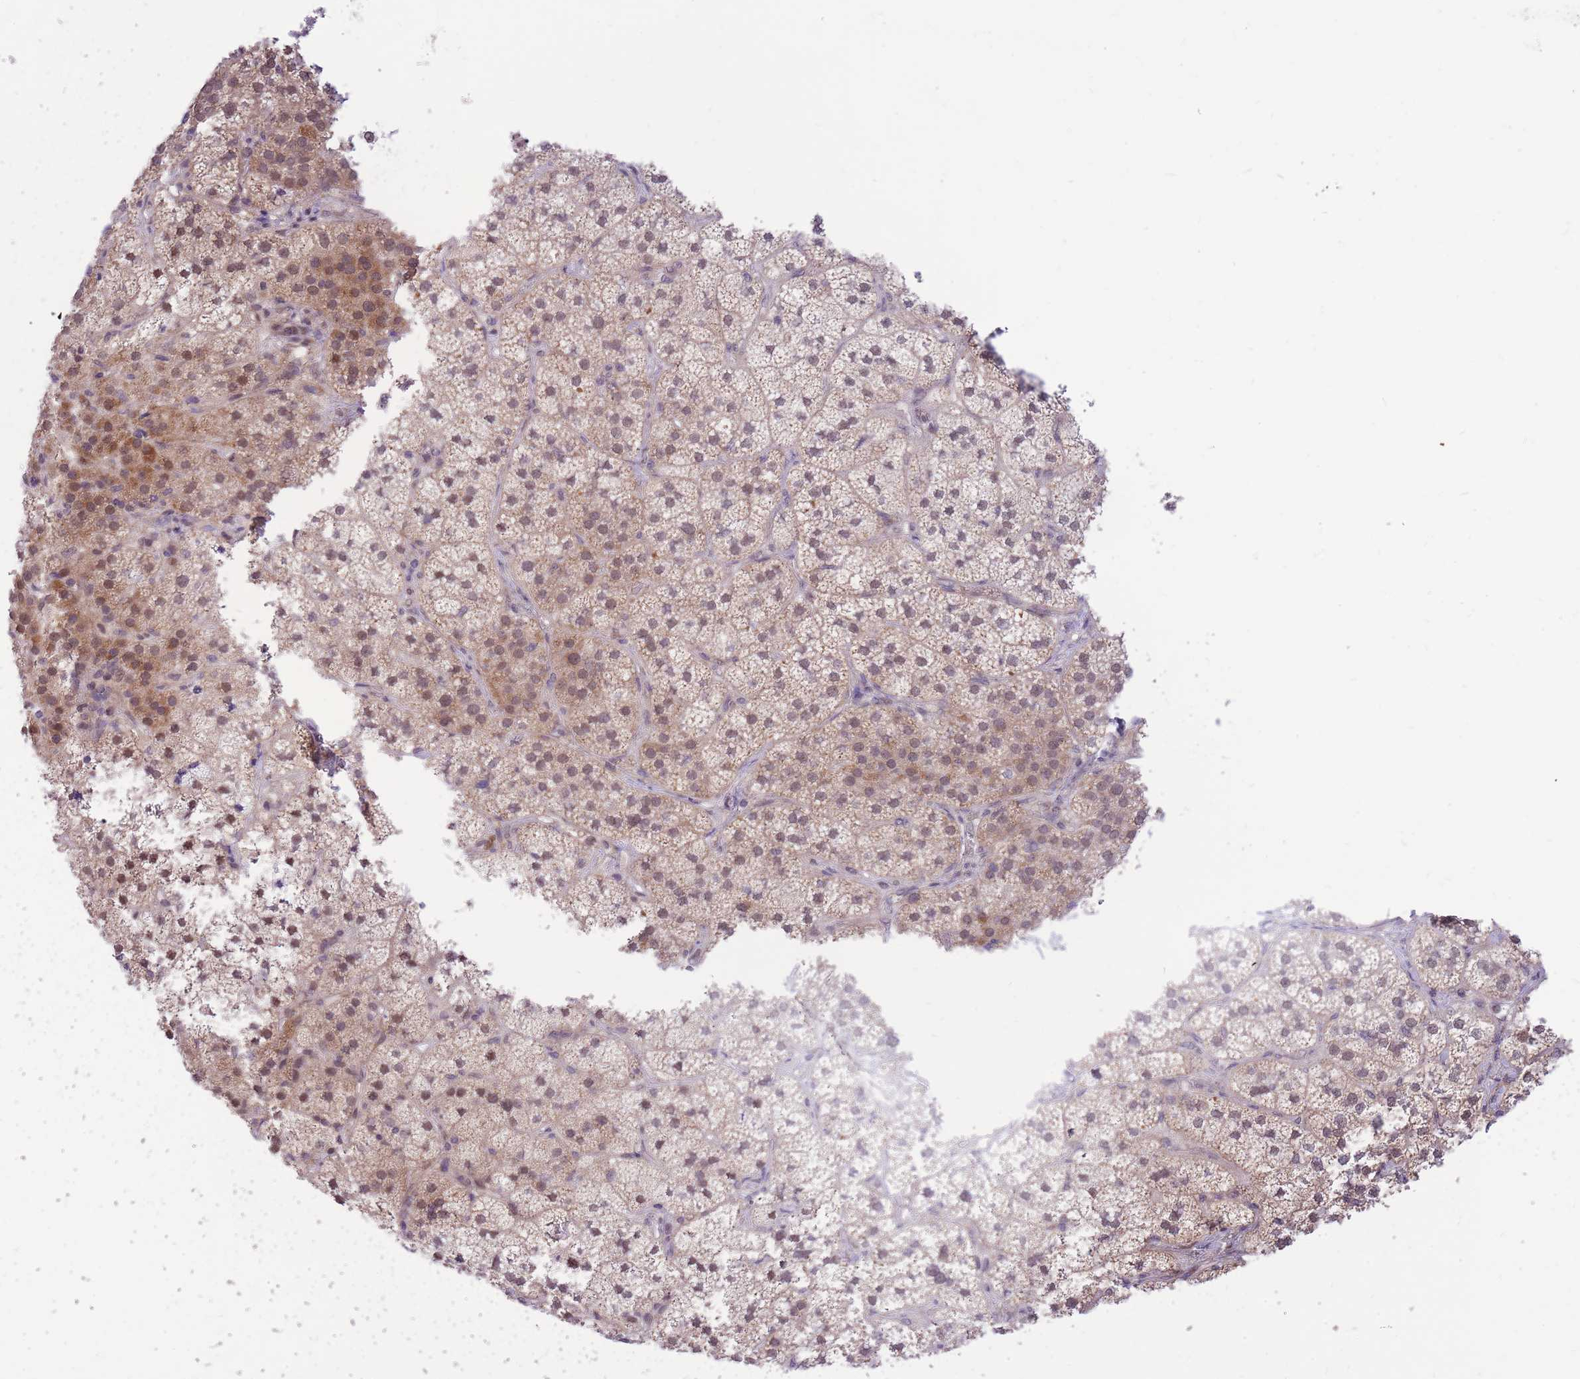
{"staining": {"intensity": "moderate", "quantity": "25%-75%", "location": "cytoplasmic/membranous,nuclear"}, "tissue": "adrenal gland", "cell_type": "Glandular cells", "image_type": "normal", "snomed": [{"axis": "morphology", "description": "Normal tissue, NOS"}, {"axis": "topography", "description": "Adrenal gland"}], "caption": "Protein expression analysis of unremarkable human adrenal gland reveals moderate cytoplasmic/membranous,nuclear expression in about 25%-75% of glandular cells.", "gene": "MINDY2", "patient": {"sex": "female", "age": 58}}